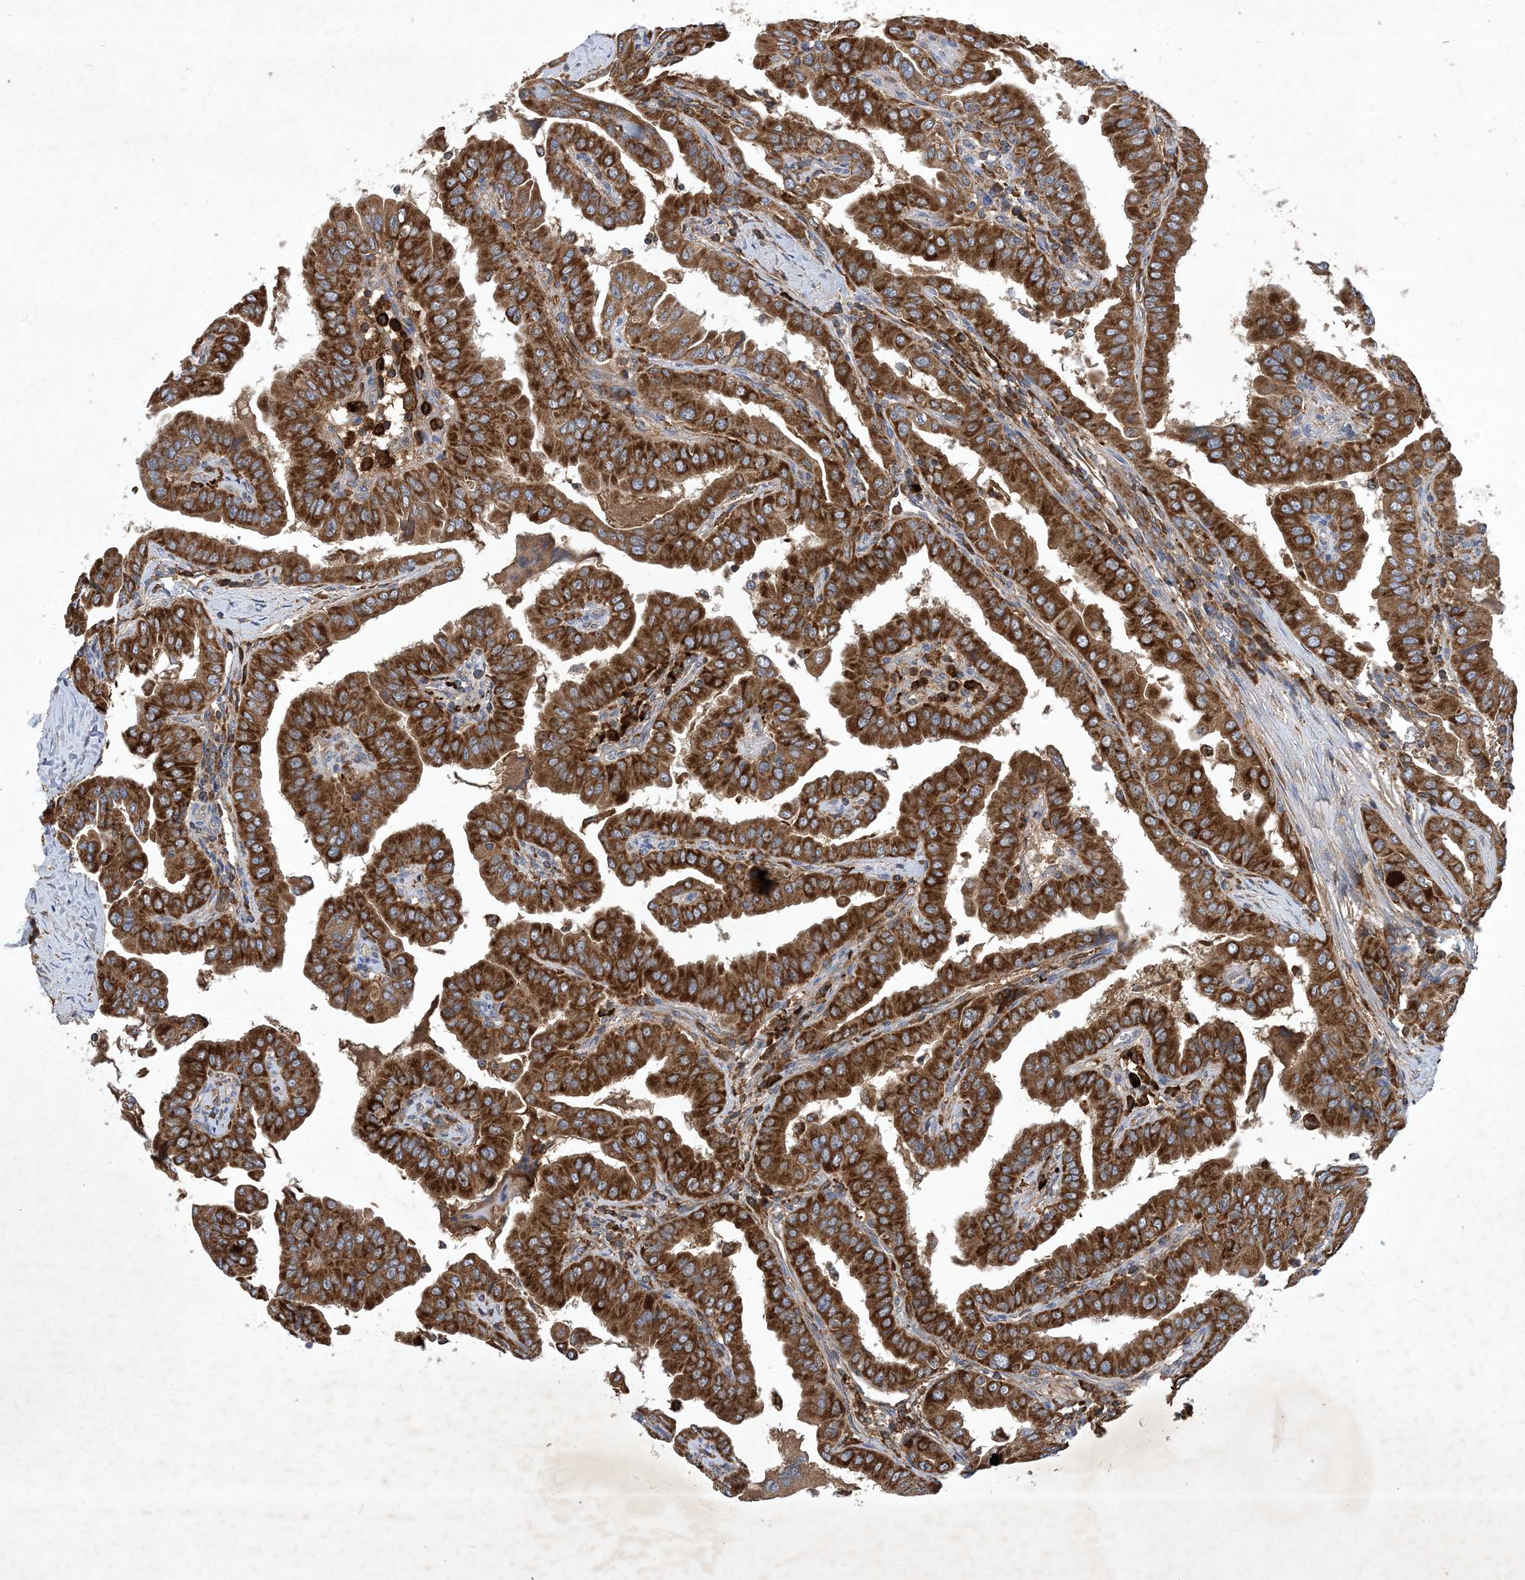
{"staining": {"intensity": "strong", "quantity": ">75%", "location": "cytoplasmic/membranous"}, "tissue": "thyroid cancer", "cell_type": "Tumor cells", "image_type": "cancer", "snomed": [{"axis": "morphology", "description": "Papillary adenocarcinoma, NOS"}, {"axis": "topography", "description": "Thyroid gland"}], "caption": "Thyroid papillary adenocarcinoma stained with a protein marker demonstrates strong staining in tumor cells.", "gene": "STK19", "patient": {"sex": "male", "age": 33}}